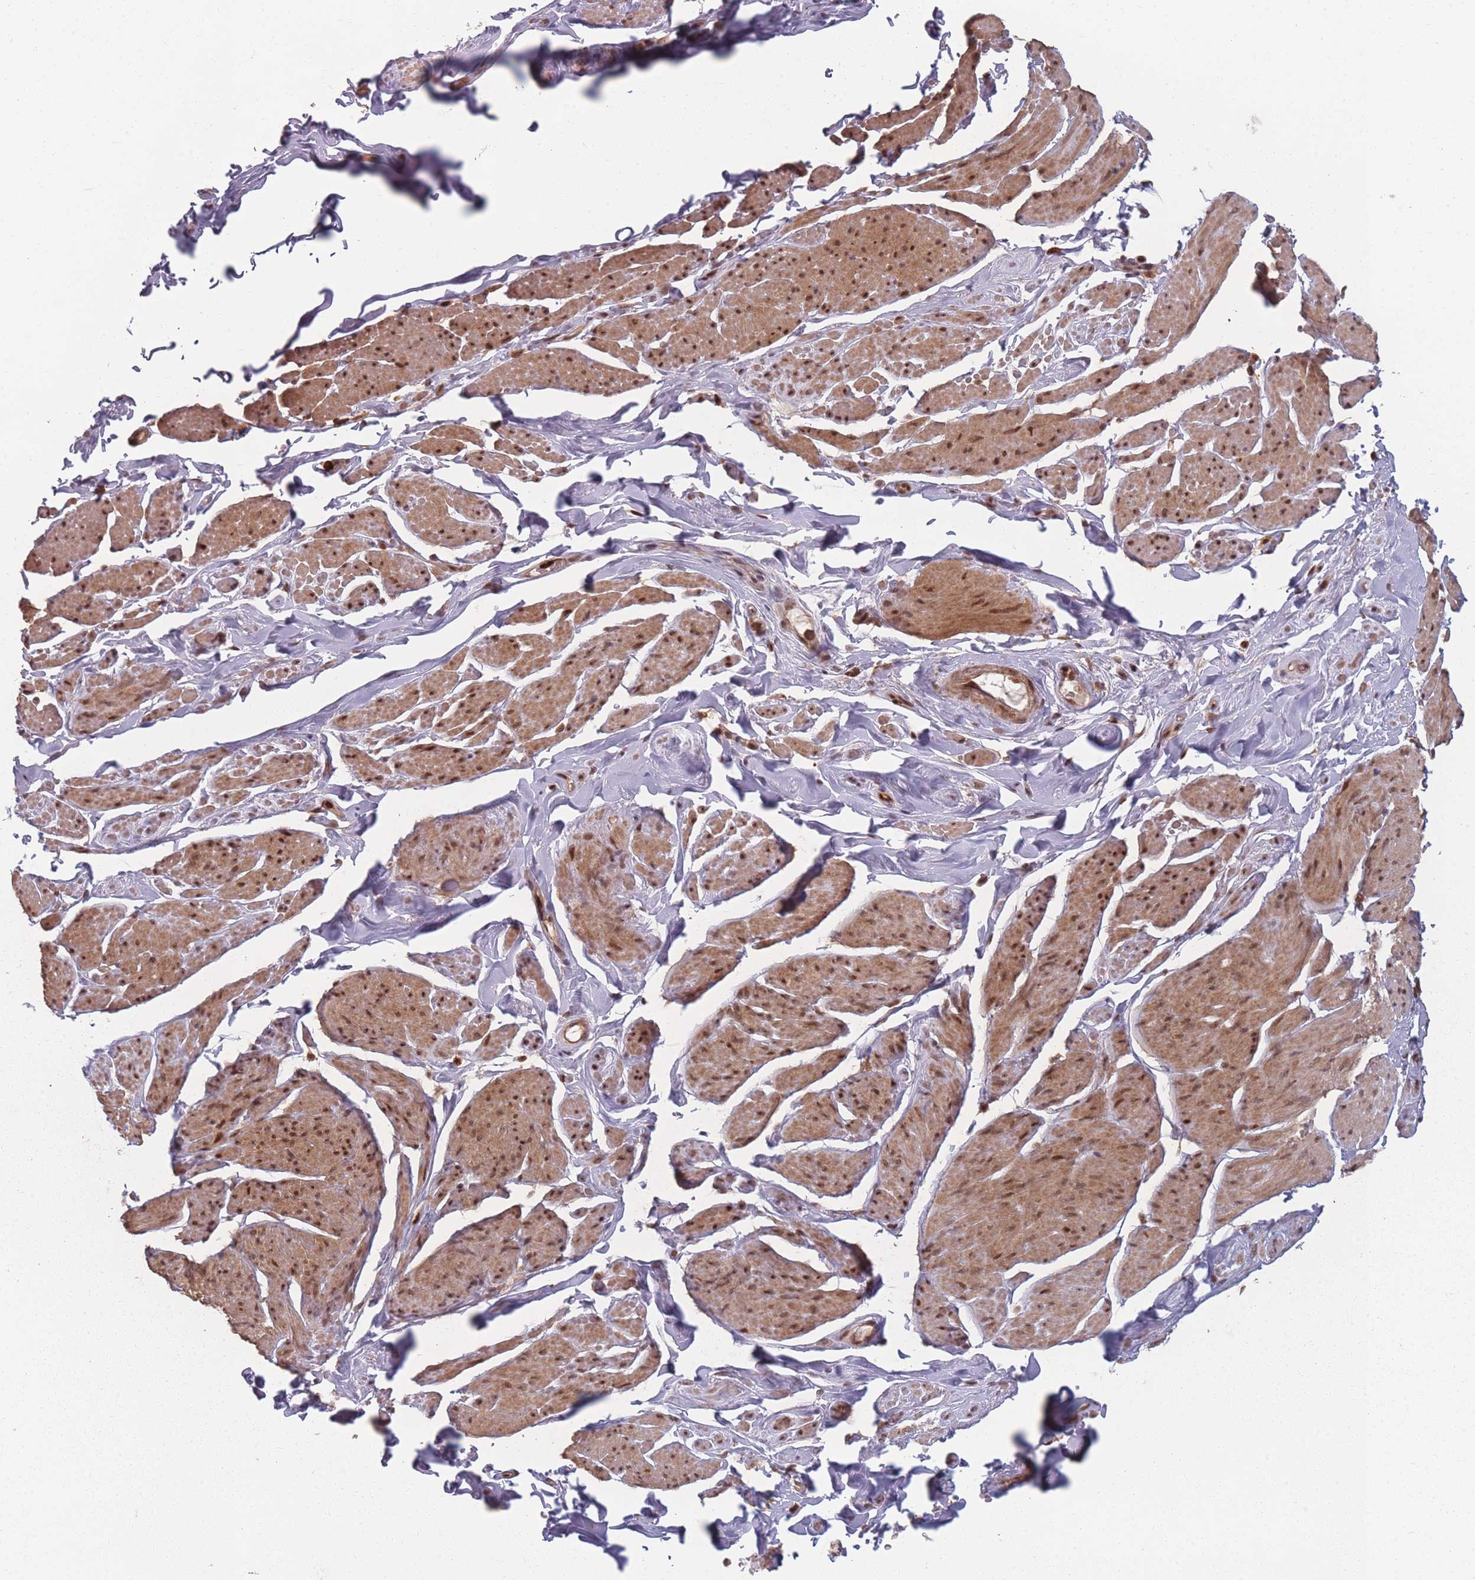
{"staining": {"intensity": "moderate", "quantity": ">75%", "location": "cytoplasmic/membranous,nuclear"}, "tissue": "smooth muscle", "cell_type": "Smooth muscle cells", "image_type": "normal", "snomed": [{"axis": "morphology", "description": "Normal tissue, NOS"}, {"axis": "topography", "description": "Smooth muscle"}, {"axis": "topography", "description": "Peripheral nerve tissue"}], "caption": "Immunohistochemistry (IHC) (DAB) staining of normal smooth muscle shows moderate cytoplasmic/membranous,nuclear protein staining in about >75% of smooth muscle cells. Nuclei are stained in blue.", "gene": "WDR55", "patient": {"sex": "male", "age": 69}}